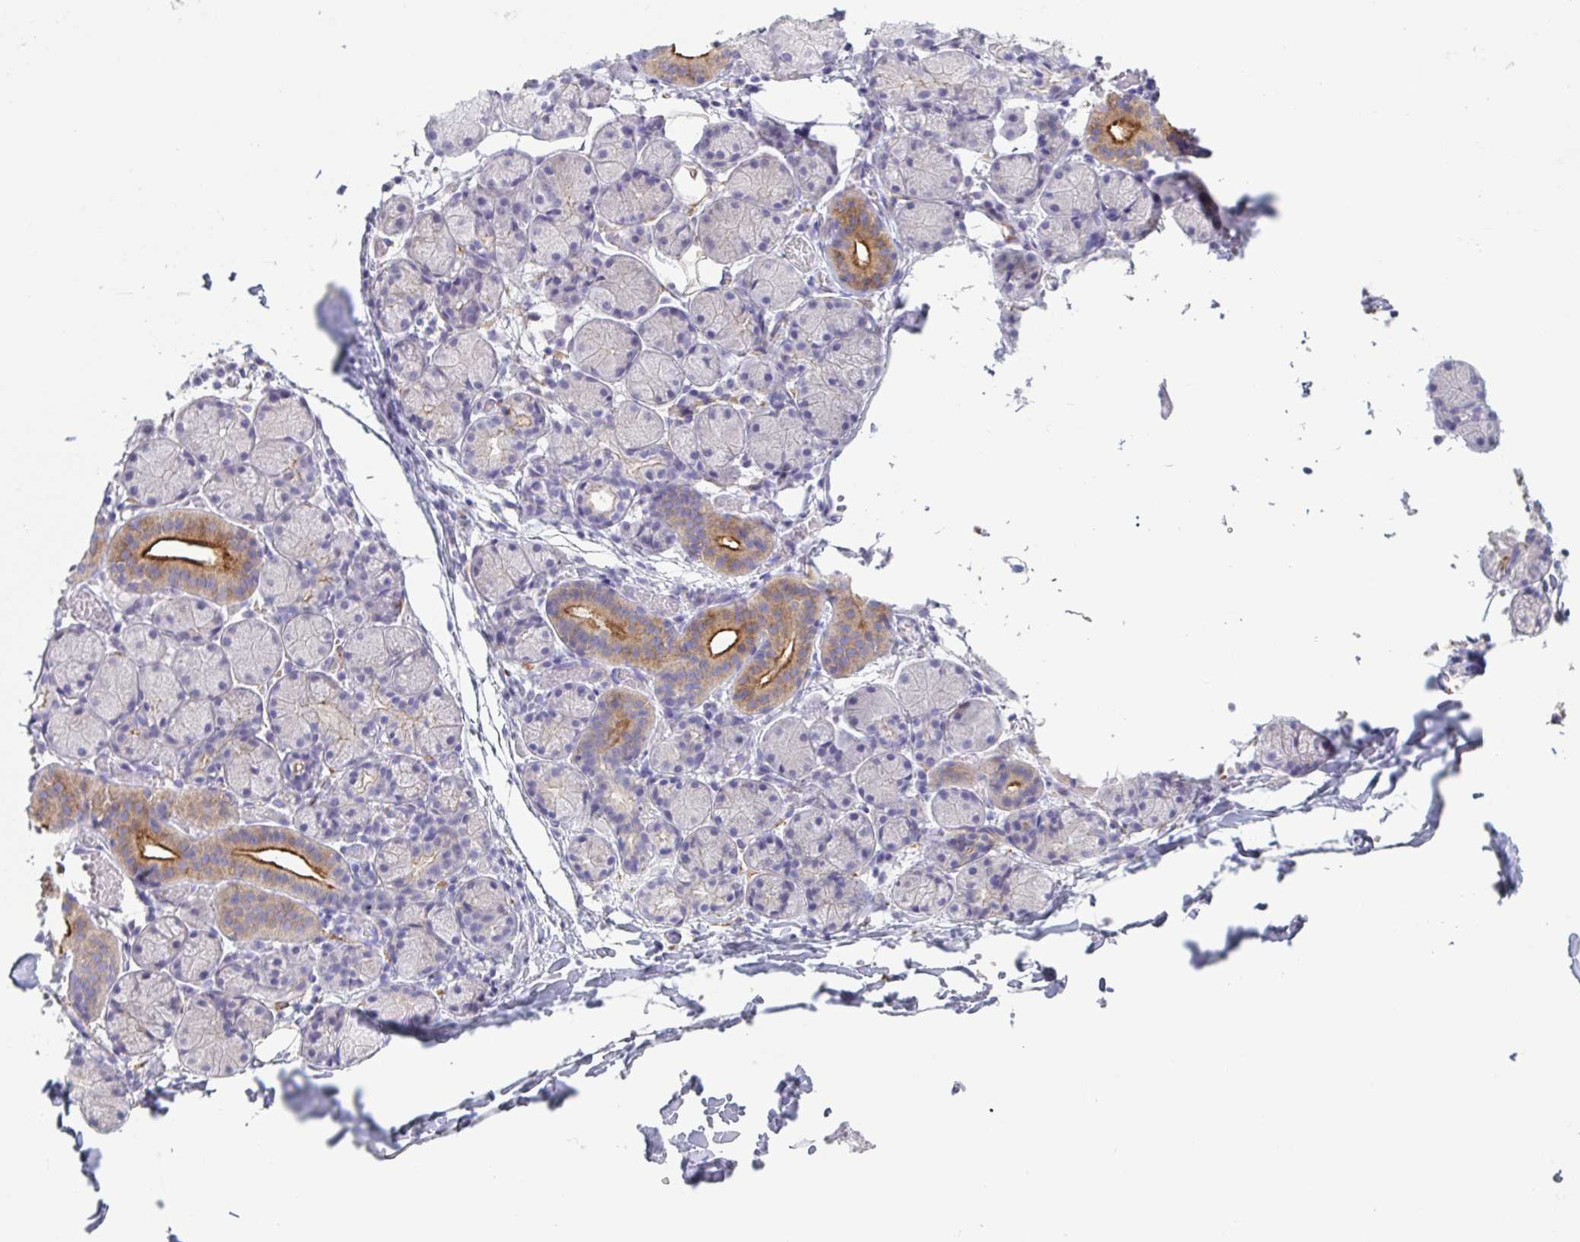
{"staining": {"intensity": "strong", "quantity": "<25%", "location": "cytoplasmic/membranous"}, "tissue": "salivary gland", "cell_type": "Glandular cells", "image_type": "normal", "snomed": [{"axis": "morphology", "description": "Normal tissue, NOS"}, {"axis": "topography", "description": "Salivary gland"}], "caption": "Salivary gland stained with a protein marker exhibits strong staining in glandular cells.", "gene": "ATP6V1G2", "patient": {"sex": "female", "age": 24}}